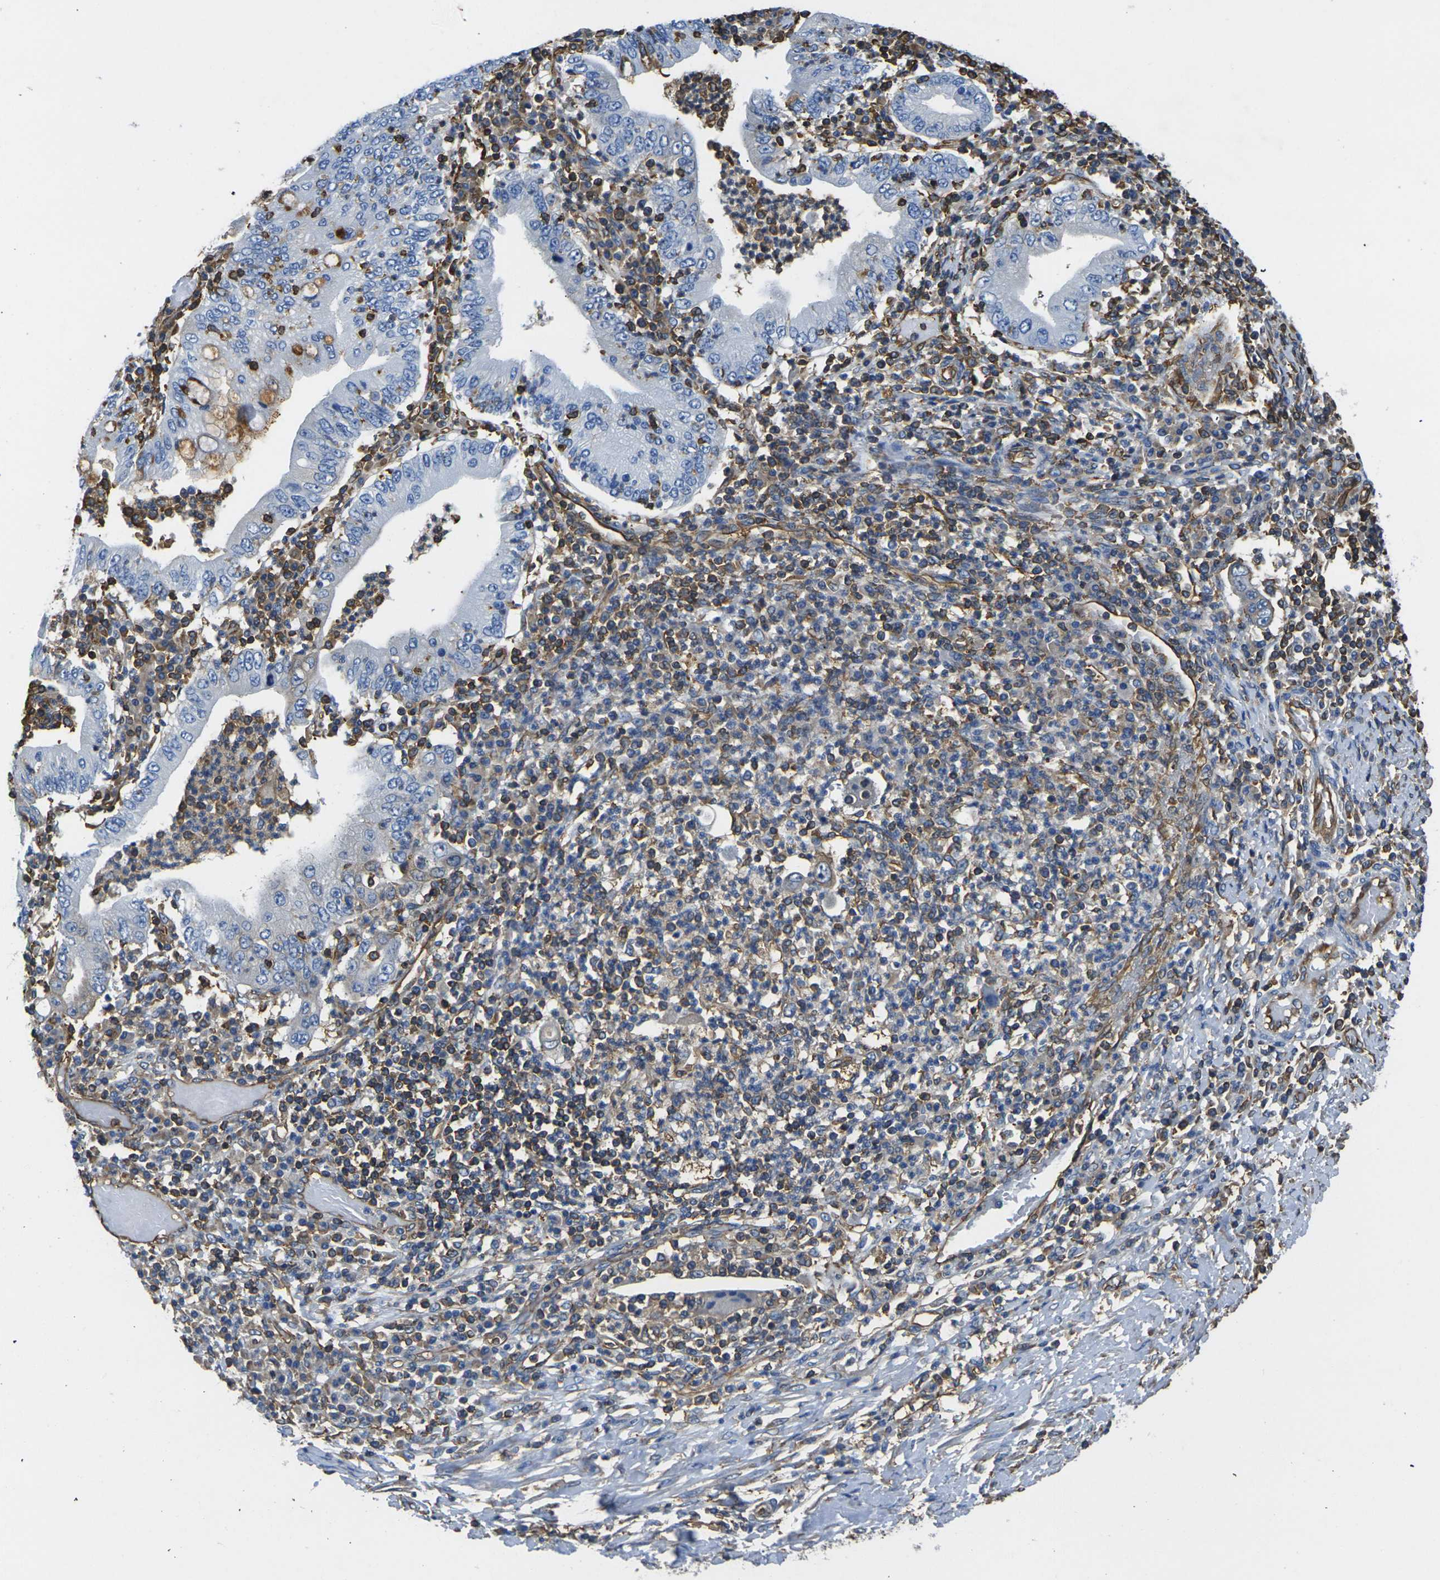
{"staining": {"intensity": "weak", "quantity": "<25%", "location": "cytoplasmic/membranous"}, "tissue": "stomach cancer", "cell_type": "Tumor cells", "image_type": "cancer", "snomed": [{"axis": "morphology", "description": "Normal tissue, NOS"}, {"axis": "morphology", "description": "Adenocarcinoma, NOS"}, {"axis": "topography", "description": "Esophagus"}, {"axis": "topography", "description": "Stomach, upper"}, {"axis": "topography", "description": "Peripheral nerve tissue"}], "caption": "Tumor cells show no significant expression in adenocarcinoma (stomach).", "gene": "FAM110D", "patient": {"sex": "male", "age": 62}}